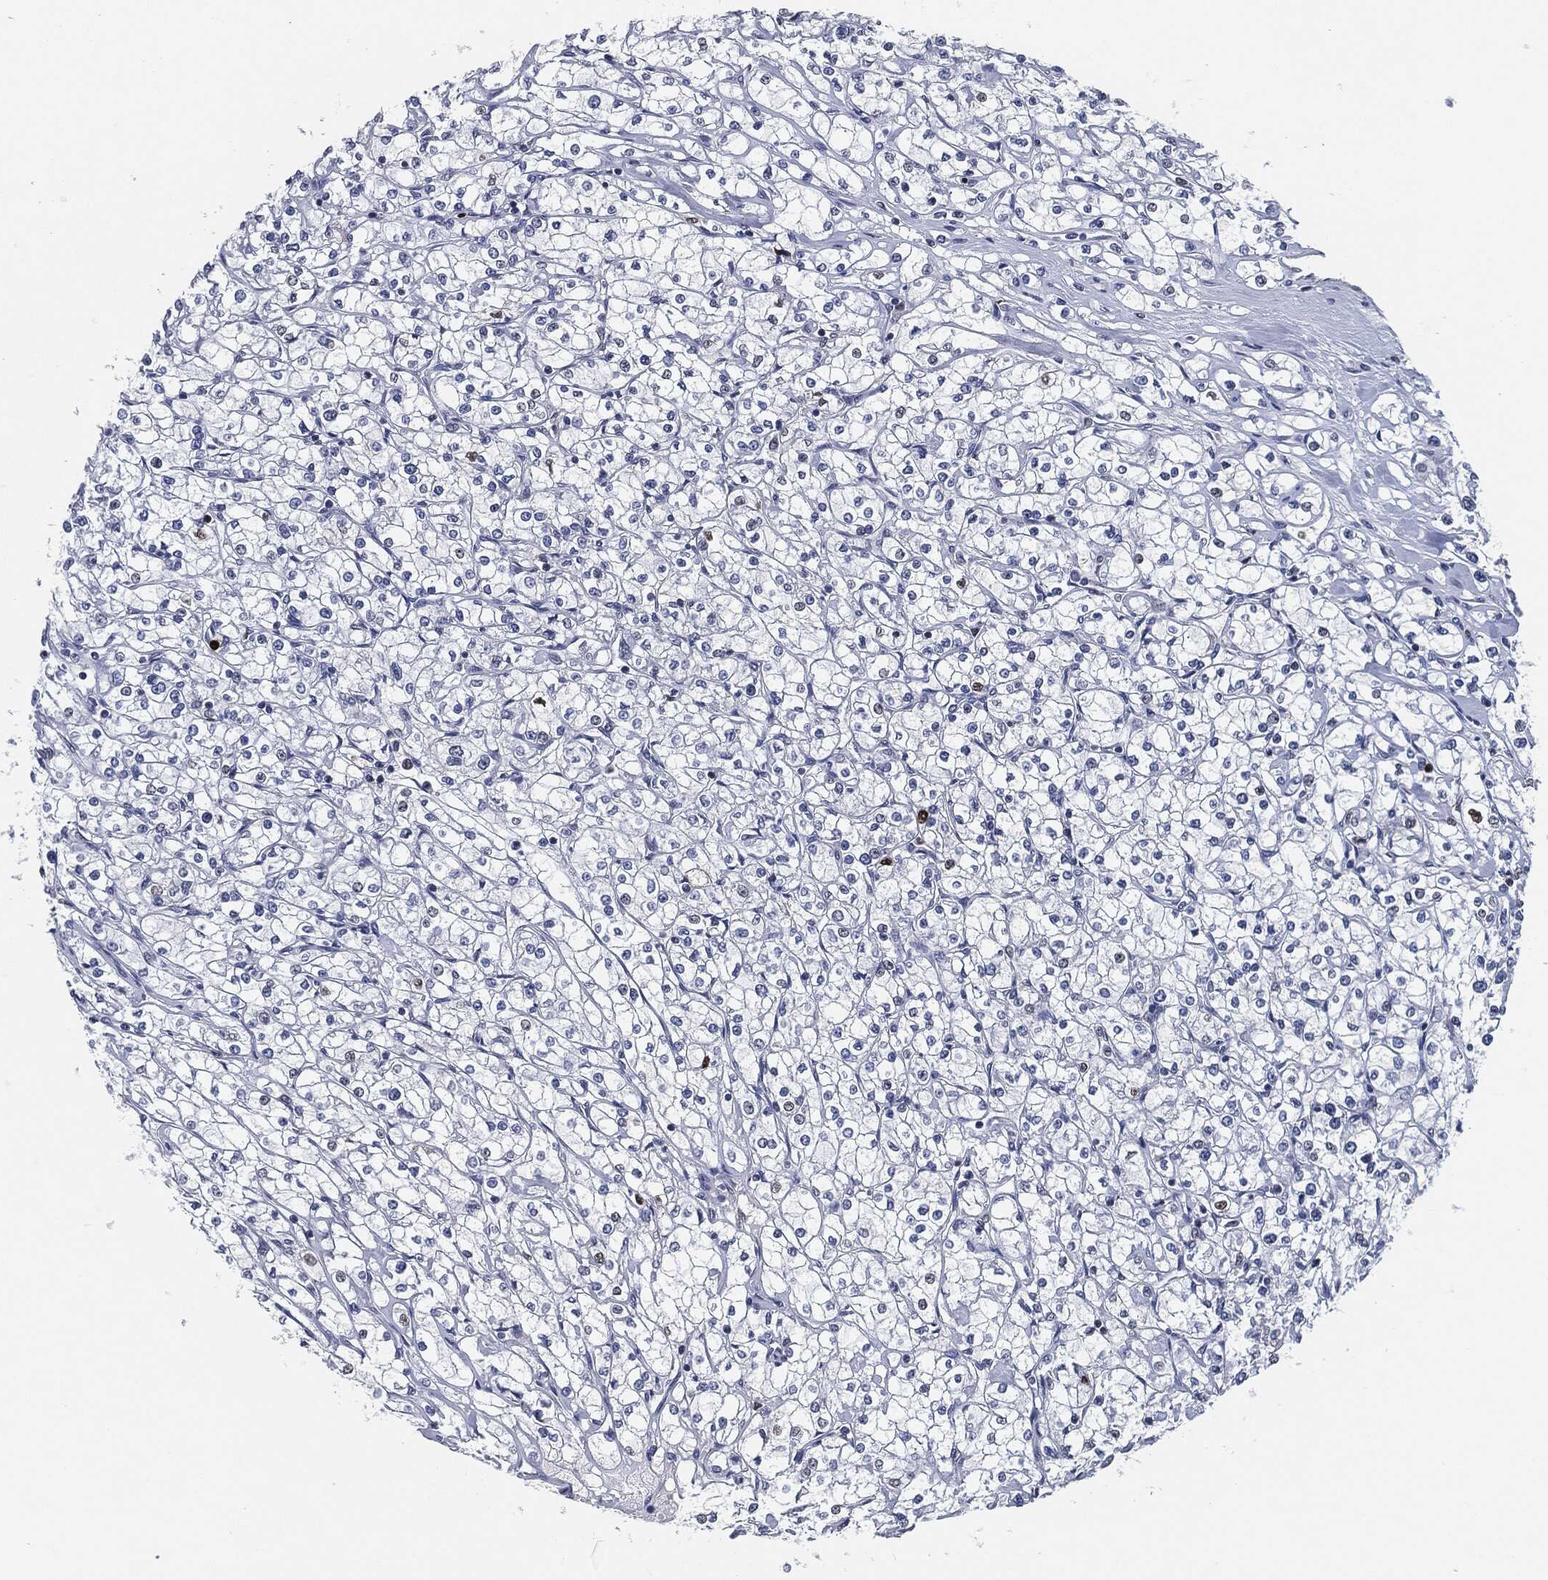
{"staining": {"intensity": "strong", "quantity": "<25%", "location": "nuclear"}, "tissue": "renal cancer", "cell_type": "Tumor cells", "image_type": "cancer", "snomed": [{"axis": "morphology", "description": "Adenocarcinoma, NOS"}, {"axis": "topography", "description": "Kidney"}], "caption": "Adenocarcinoma (renal) was stained to show a protein in brown. There is medium levels of strong nuclear positivity in approximately <25% of tumor cells.", "gene": "PCNA", "patient": {"sex": "male", "age": 67}}